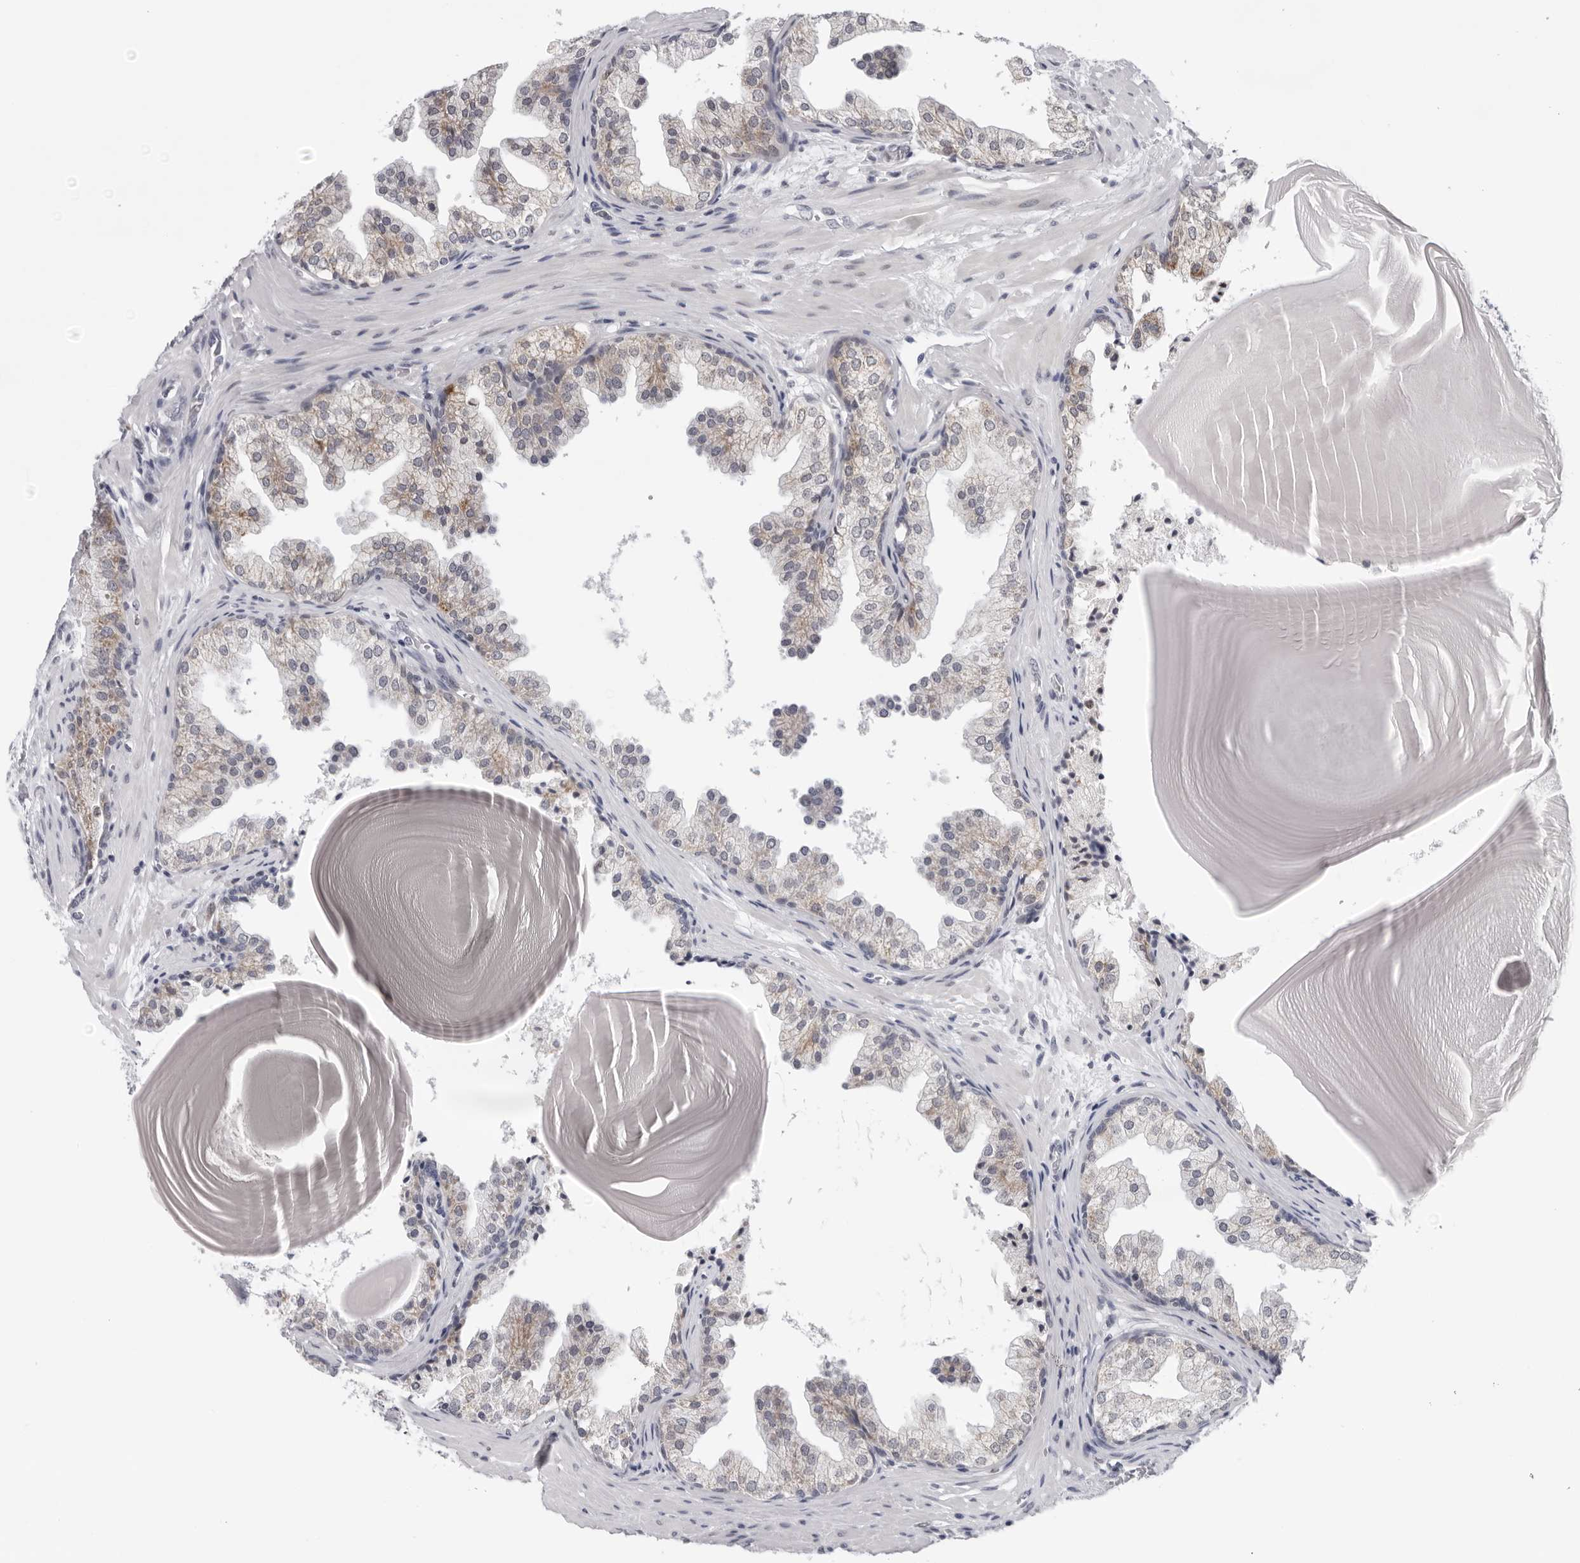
{"staining": {"intensity": "weak", "quantity": "<25%", "location": "cytoplasmic/membranous"}, "tissue": "prostate", "cell_type": "Glandular cells", "image_type": "normal", "snomed": [{"axis": "morphology", "description": "Normal tissue, NOS"}, {"axis": "topography", "description": "Prostate"}], "caption": "Immunohistochemistry micrograph of benign human prostate stained for a protein (brown), which displays no positivity in glandular cells.", "gene": "CPT2", "patient": {"sex": "male", "age": 48}}